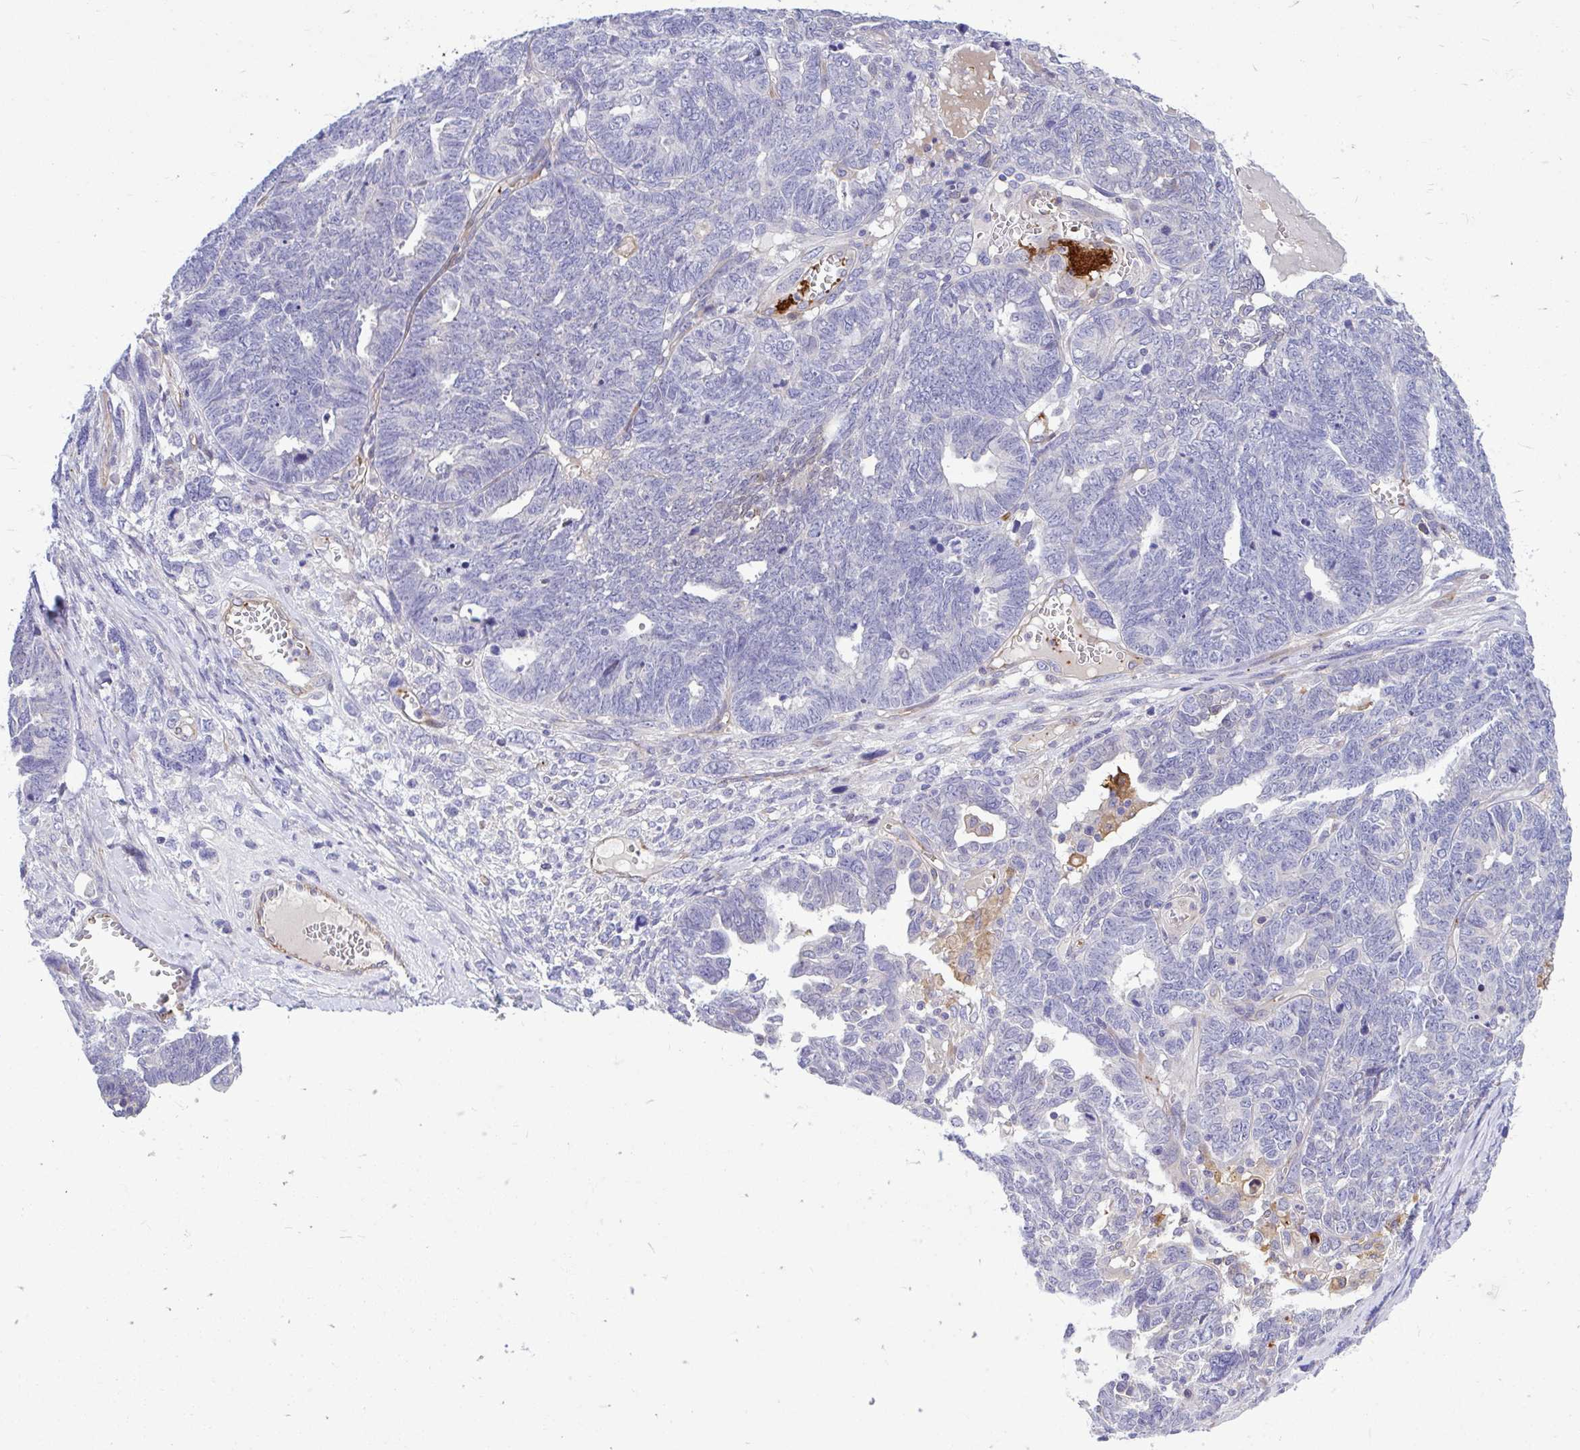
{"staining": {"intensity": "negative", "quantity": "none", "location": "none"}, "tissue": "ovarian cancer", "cell_type": "Tumor cells", "image_type": "cancer", "snomed": [{"axis": "morphology", "description": "Cystadenocarcinoma, serous, NOS"}, {"axis": "topography", "description": "Ovary"}], "caption": "Immunohistochemistry (IHC) image of neoplastic tissue: ovarian cancer stained with DAB shows no significant protein positivity in tumor cells.", "gene": "ESPNL", "patient": {"sex": "female", "age": 79}}